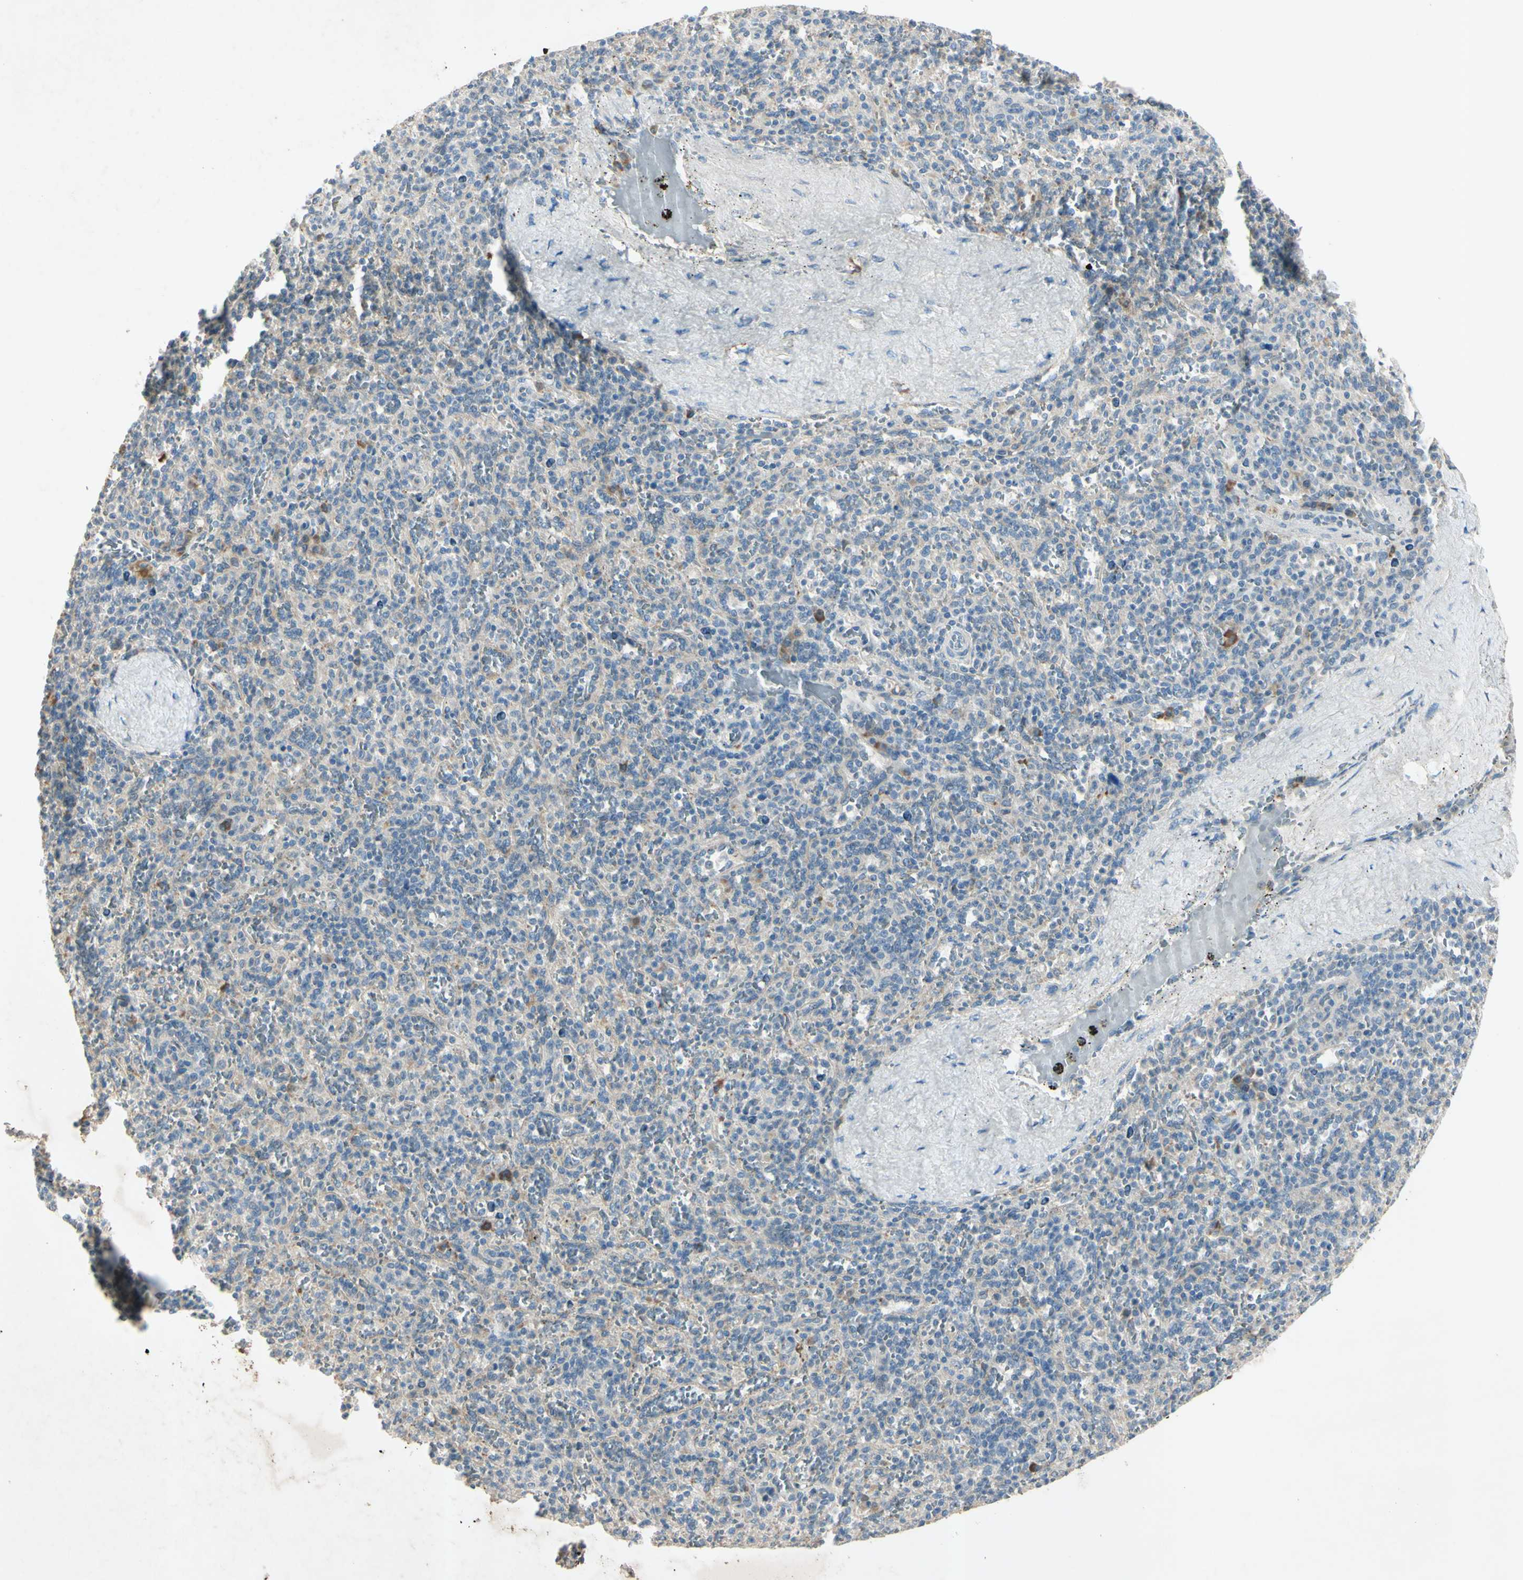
{"staining": {"intensity": "moderate", "quantity": "<25%", "location": "cytoplasmic/membranous"}, "tissue": "spleen", "cell_type": "Cells in red pulp", "image_type": "normal", "snomed": [{"axis": "morphology", "description": "Normal tissue, NOS"}, {"axis": "topography", "description": "Spleen"}], "caption": "Moderate cytoplasmic/membranous expression is identified in approximately <25% of cells in red pulp in normal spleen.", "gene": "AATK", "patient": {"sex": "male", "age": 36}}